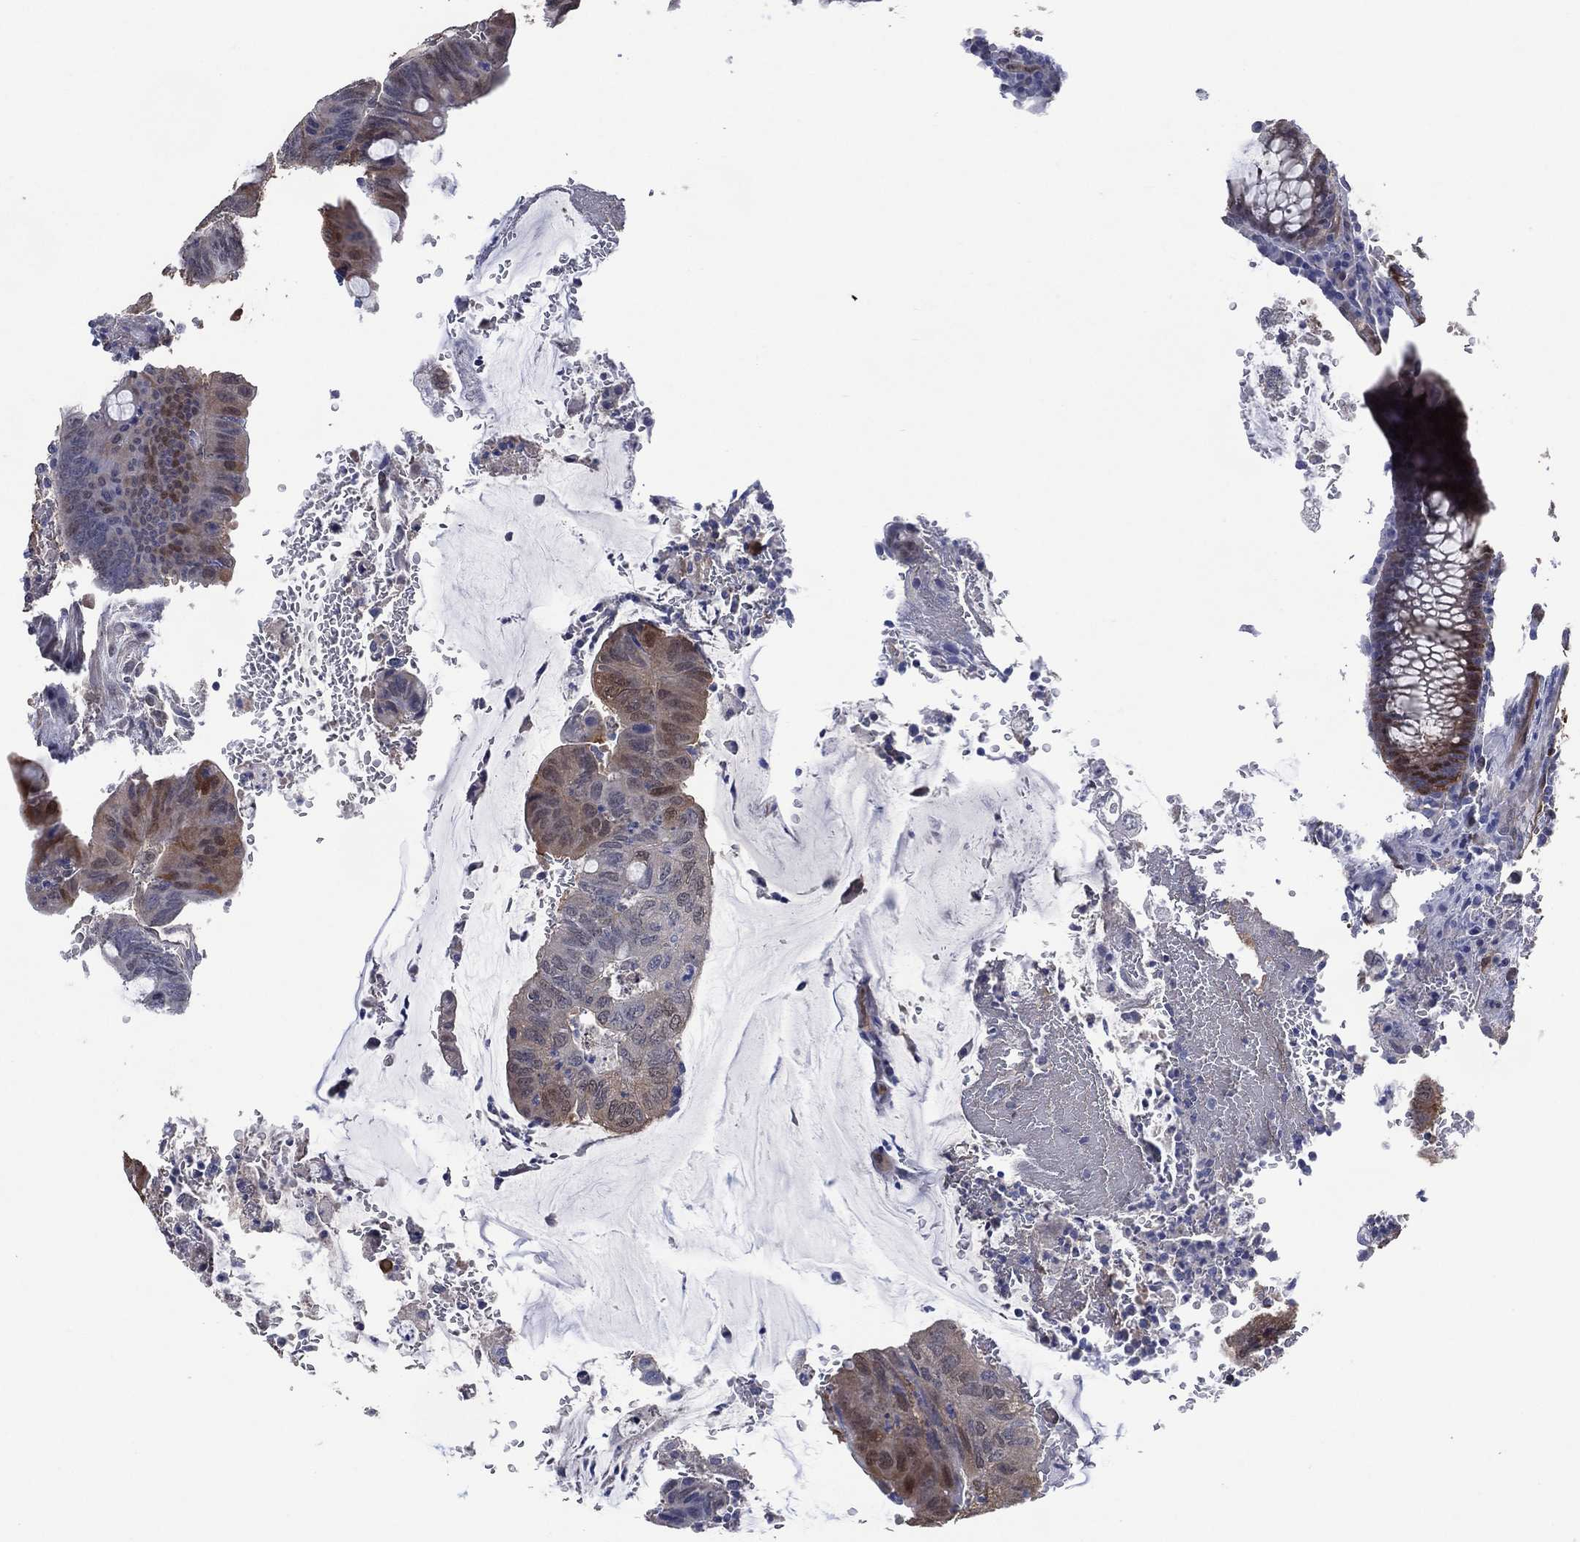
{"staining": {"intensity": "weak", "quantity": "<25%", "location": "cytoplasmic/membranous"}, "tissue": "colorectal cancer", "cell_type": "Tumor cells", "image_type": "cancer", "snomed": [{"axis": "morphology", "description": "Normal tissue, NOS"}, {"axis": "morphology", "description": "Adenocarcinoma, NOS"}, {"axis": "topography", "description": "Rectum"}], "caption": "This is a image of immunohistochemistry (IHC) staining of adenocarcinoma (colorectal), which shows no staining in tumor cells.", "gene": "AK1", "patient": {"sex": "male", "age": 92}}